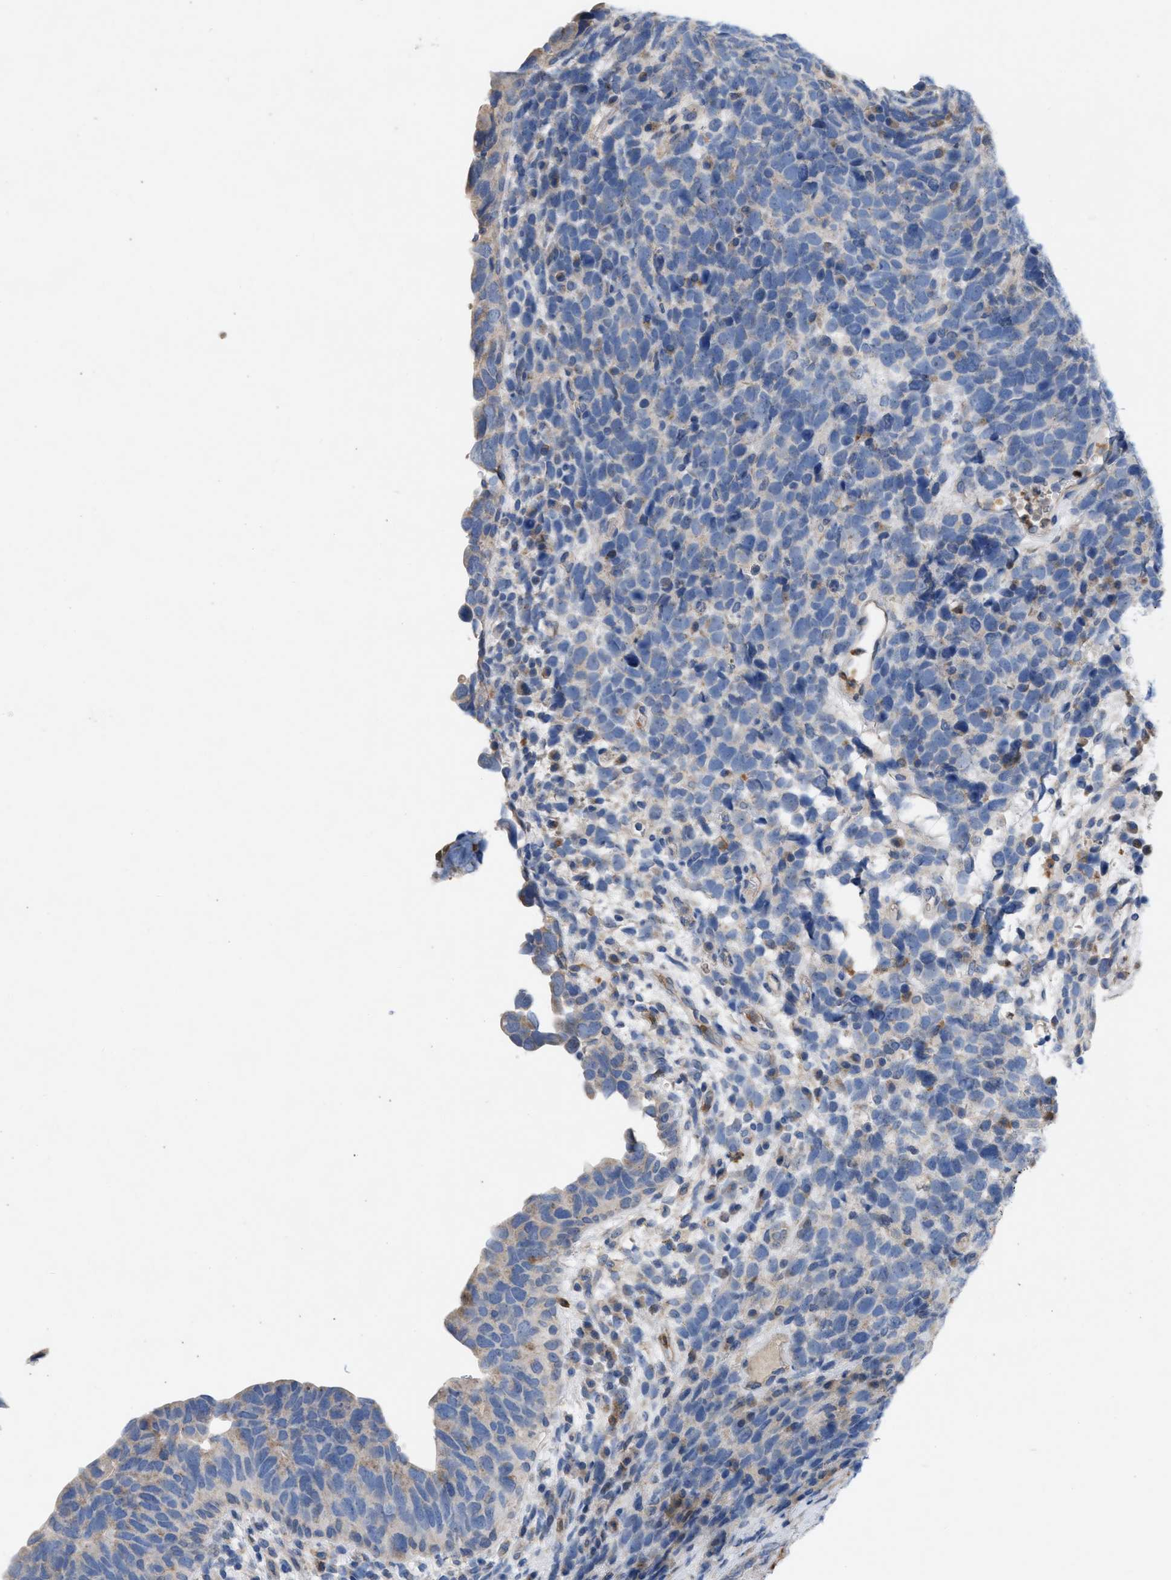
{"staining": {"intensity": "negative", "quantity": "none", "location": "none"}, "tissue": "urothelial cancer", "cell_type": "Tumor cells", "image_type": "cancer", "snomed": [{"axis": "morphology", "description": "Urothelial carcinoma, High grade"}, {"axis": "topography", "description": "Urinary bladder"}], "caption": "An immunohistochemistry (IHC) micrograph of urothelial carcinoma (high-grade) is shown. There is no staining in tumor cells of urothelial carcinoma (high-grade). (Brightfield microscopy of DAB (3,3'-diaminobenzidine) immunohistochemistry (IHC) at high magnification).", "gene": "PLPPR5", "patient": {"sex": "female", "age": 82}}